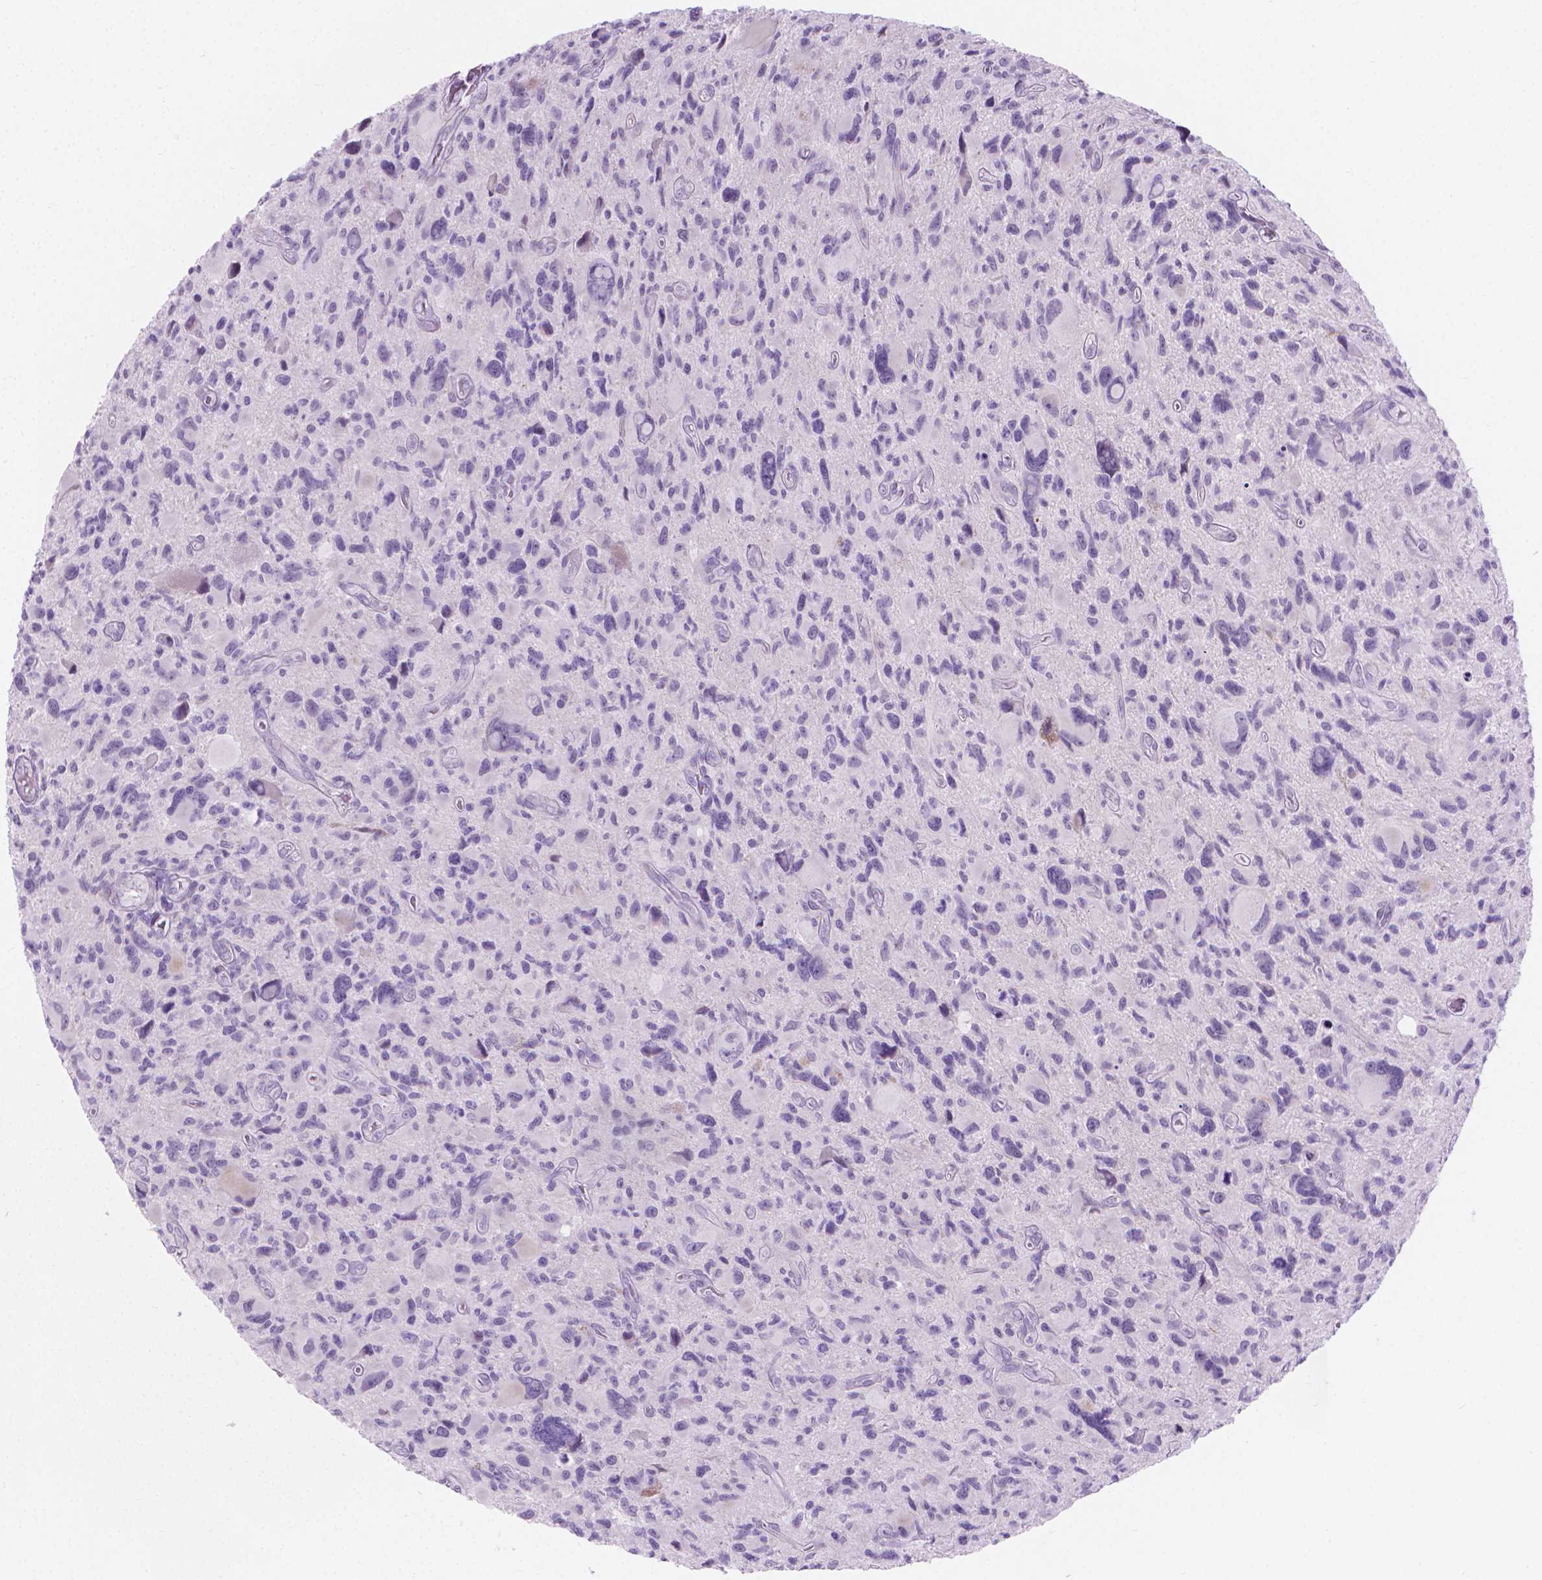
{"staining": {"intensity": "negative", "quantity": "none", "location": "none"}, "tissue": "glioma", "cell_type": "Tumor cells", "image_type": "cancer", "snomed": [{"axis": "morphology", "description": "Glioma, malignant, NOS"}, {"axis": "morphology", "description": "Glioma, malignant, High grade"}, {"axis": "topography", "description": "Brain"}], "caption": "The immunohistochemistry photomicrograph has no significant expression in tumor cells of glioma tissue.", "gene": "CFAP52", "patient": {"sex": "female", "age": 71}}